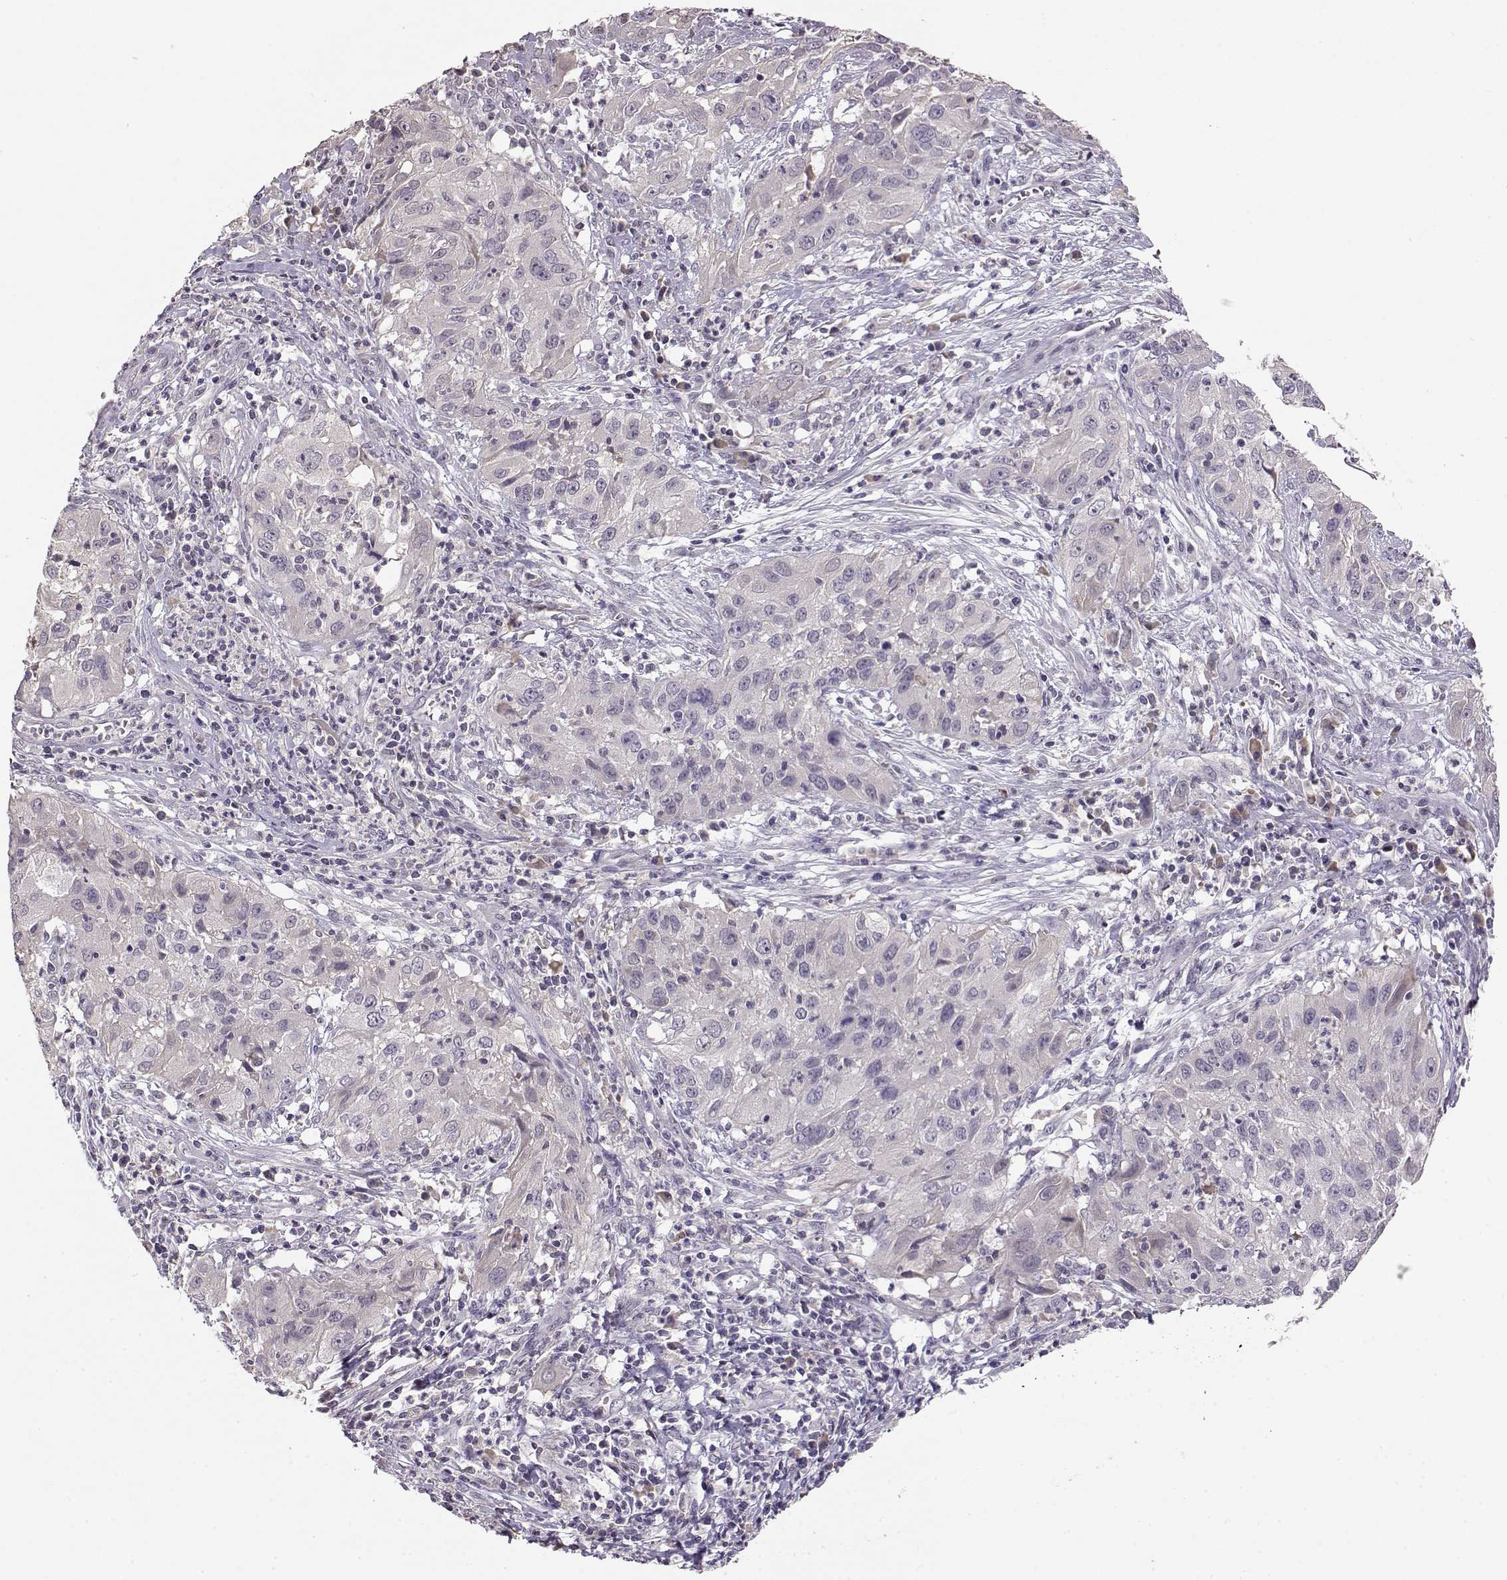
{"staining": {"intensity": "negative", "quantity": "none", "location": "none"}, "tissue": "cervical cancer", "cell_type": "Tumor cells", "image_type": "cancer", "snomed": [{"axis": "morphology", "description": "Squamous cell carcinoma, NOS"}, {"axis": "topography", "description": "Cervix"}], "caption": "DAB immunohistochemical staining of cervical cancer (squamous cell carcinoma) displays no significant expression in tumor cells.", "gene": "TACR1", "patient": {"sex": "female", "age": 32}}